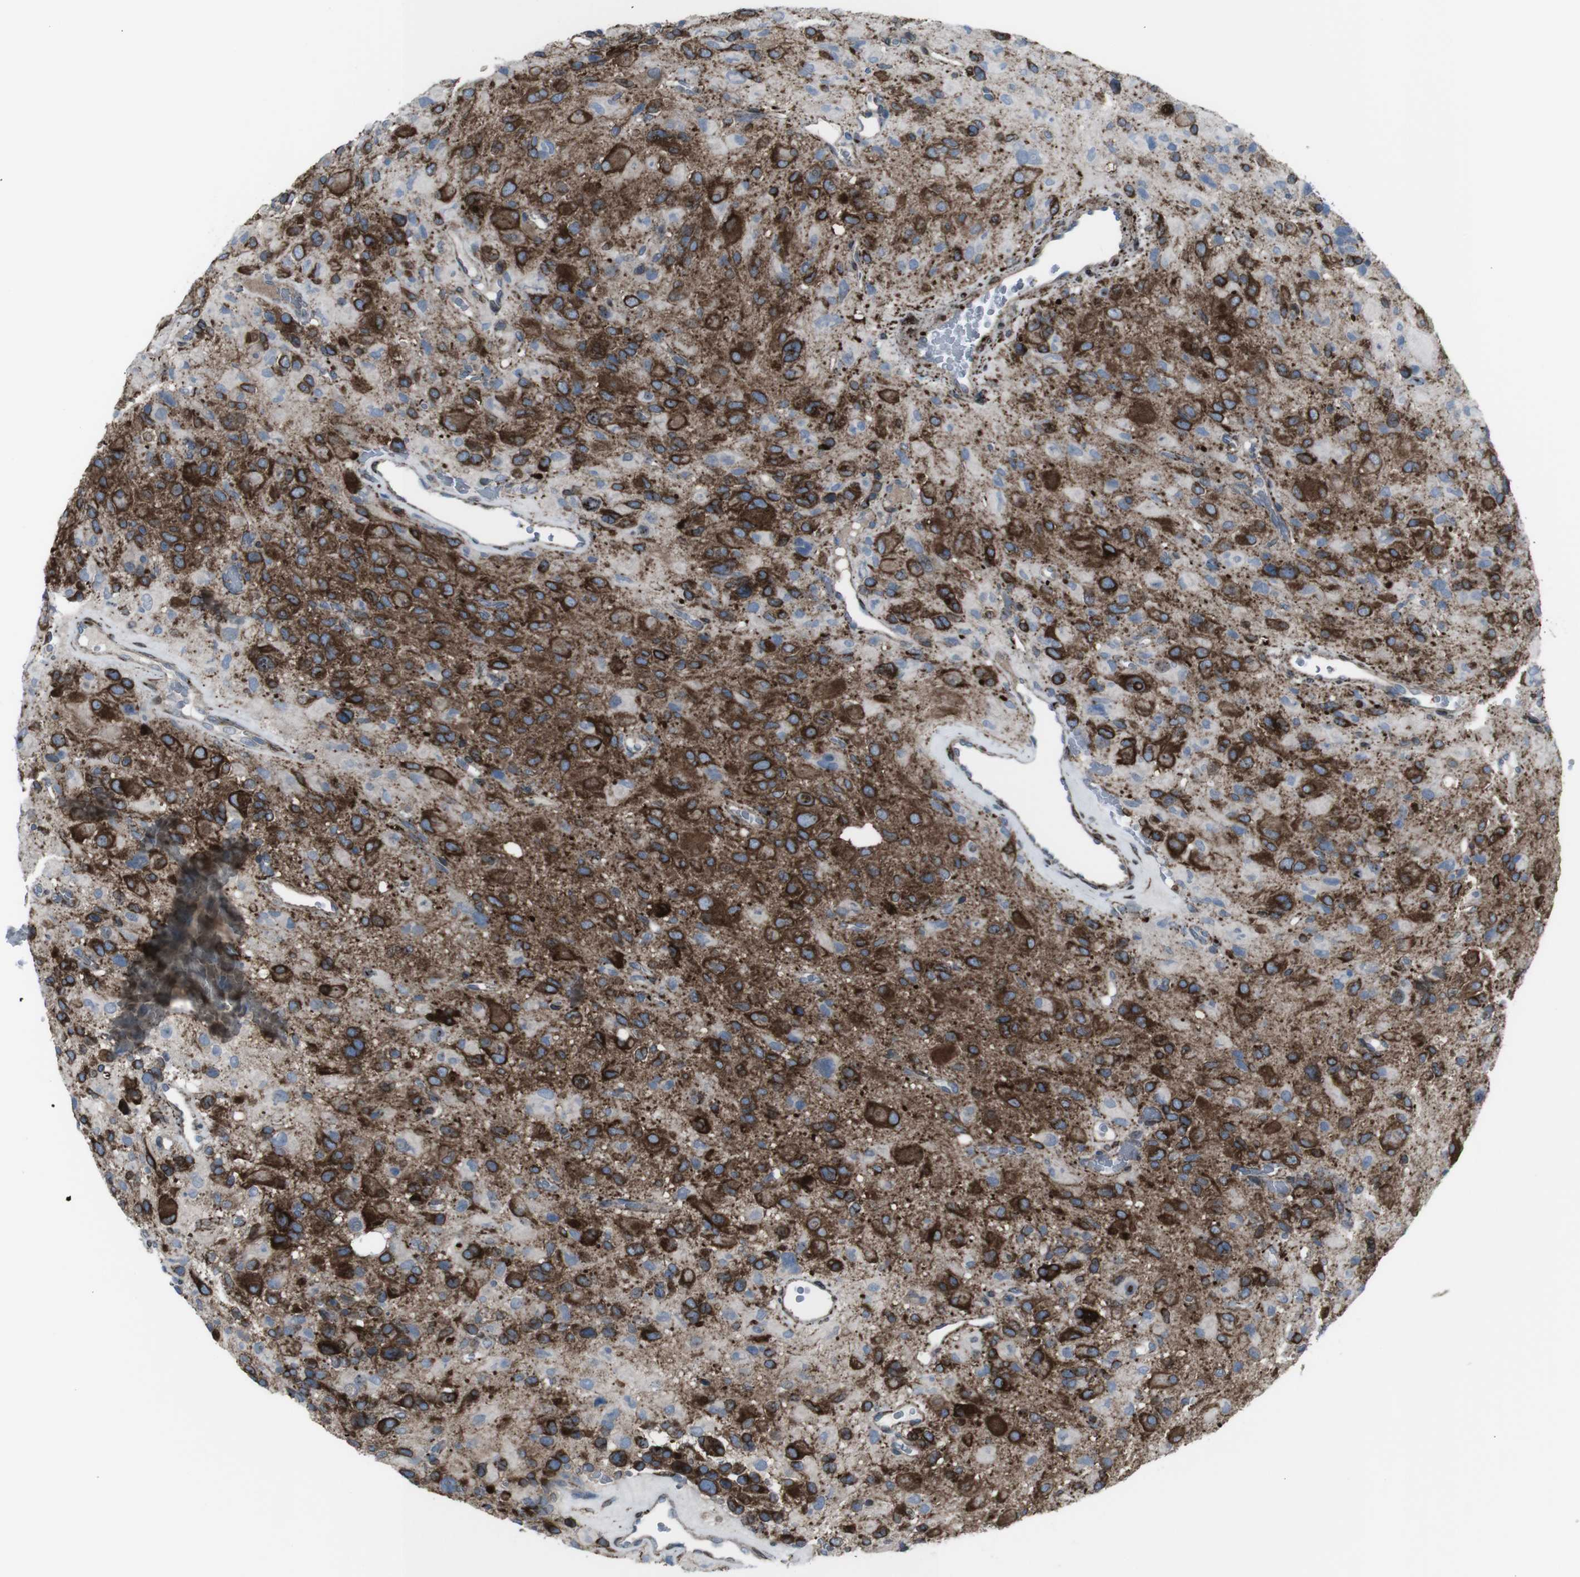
{"staining": {"intensity": "strong", "quantity": ">75%", "location": "cytoplasmic/membranous"}, "tissue": "glioma", "cell_type": "Tumor cells", "image_type": "cancer", "snomed": [{"axis": "morphology", "description": "Glioma, malignant, High grade"}, {"axis": "topography", "description": "Brain"}], "caption": "Protein staining of glioma tissue demonstrates strong cytoplasmic/membranous positivity in approximately >75% of tumor cells.", "gene": "LNPK", "patient": {"sex": "male", "age": 48}}